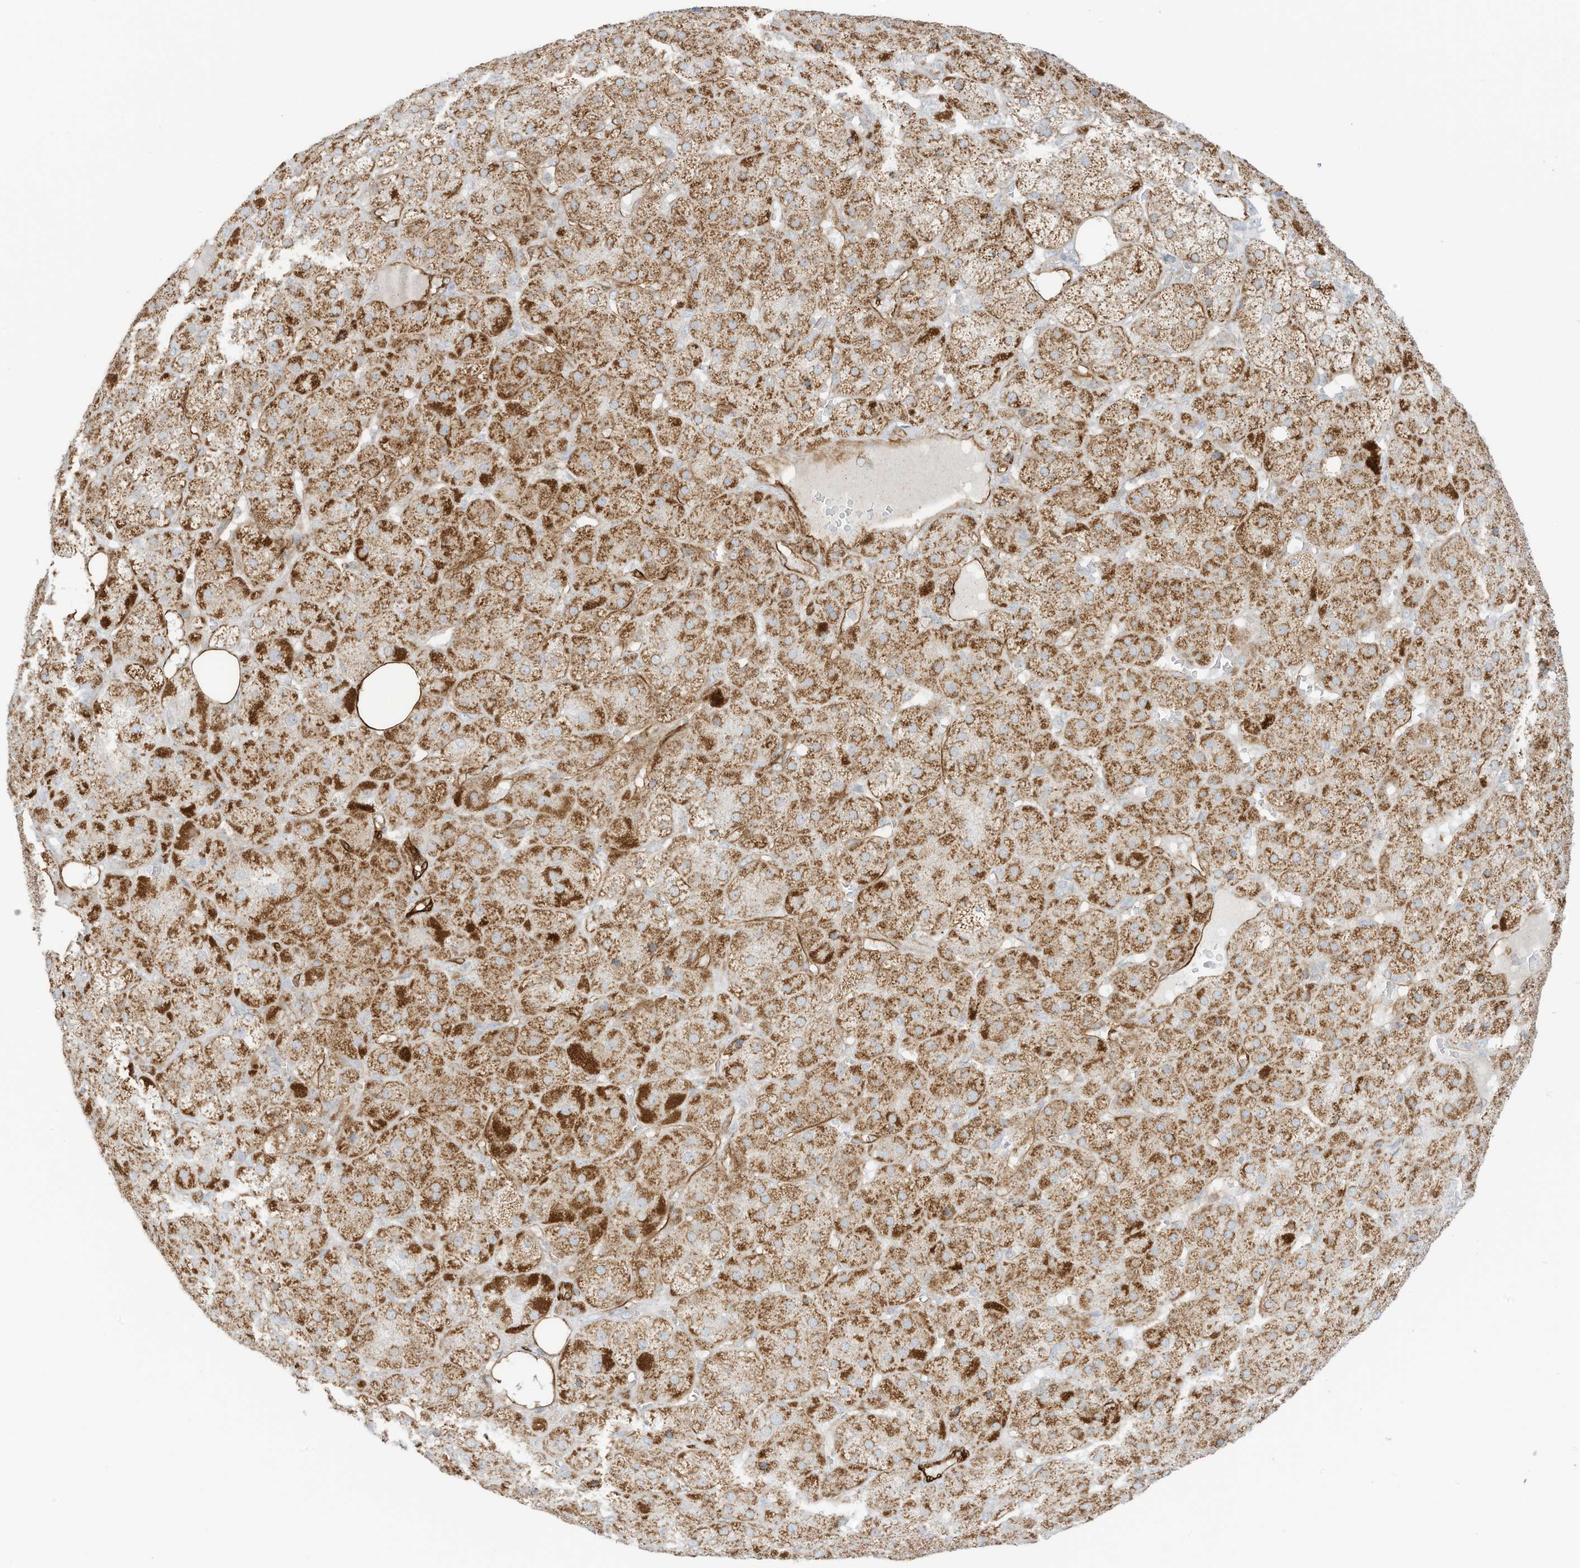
{"staining": {"intensity": "moderate", "quantity": "25%-75%", "location": "cytoplasmic/membranous"}, "tissue": "adrenal gland", "cell_type": "Glandular cells", "image_type": "normal", "snomed": [{"axis": "morphology", "description": "Normal tissue, NOS"}, {"axis": "topography", "description": "Adrenal gland"}], "caption": "An immunohistochemistry photomicrograph of normal tissue is shown. Protein staining in brown highlights moderate cytoplasmic/membranous positivity in adrenal gland within glandular cells.", "gene": "ABCB7", "patient": {"sex": "female", "age": 57}}